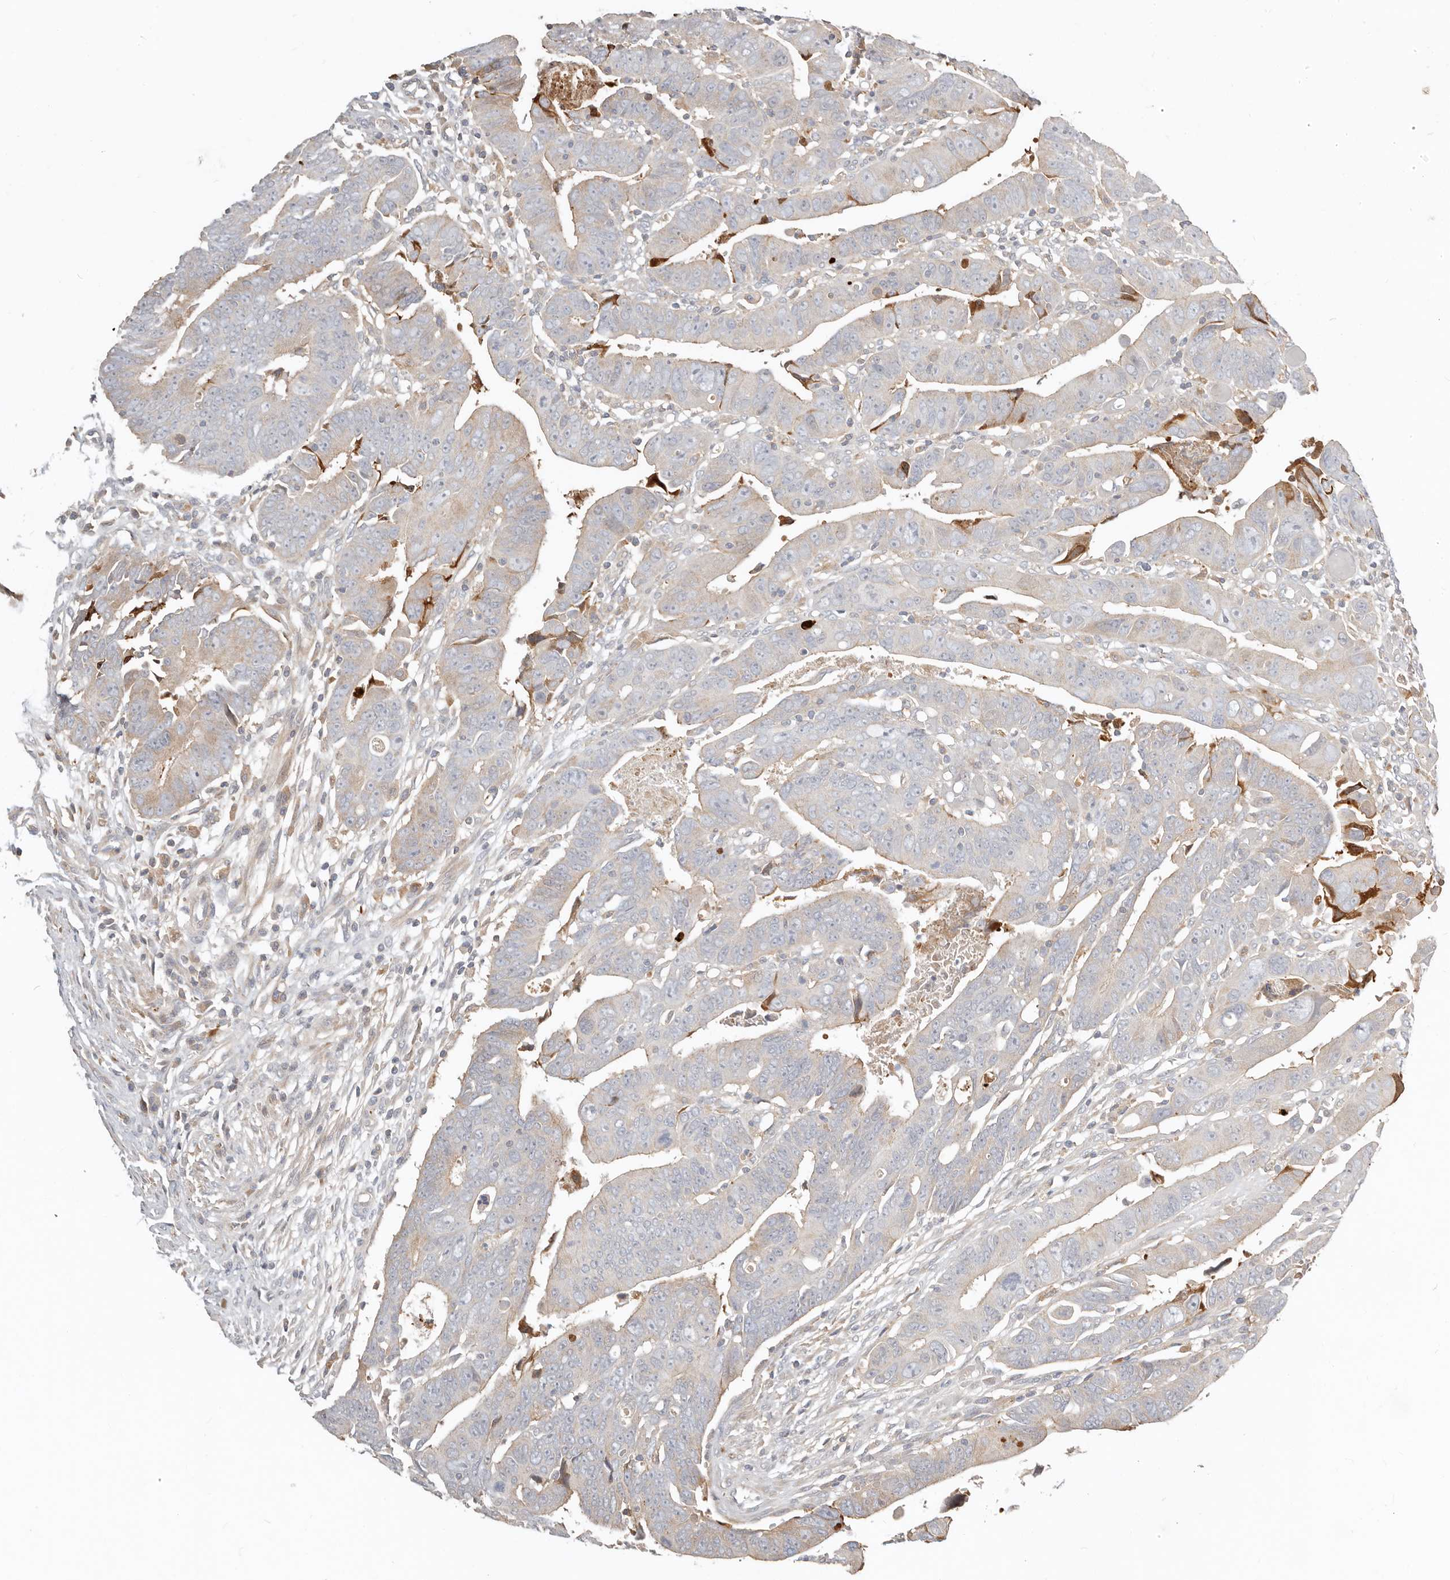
{"staining": {"intensity": "weak", "quantity": "<25%", "location": "cytoplasmic/membranous"}, "tissue": "colorectal cancer", "cell_type": "Tumor cells", "image_type": "cancer", "snomed": [{"axis": "morphology", "description": "Adenocarcinoma, NOS"}, {"axis": "topography", "description": "Rectum"}], "caption": "Immunohistochemistry (IHC) image of neoplastic tissue: human adenocarcinoma (colorectal) stained with DAB (3,3'-diaminobenzidine) shows no significant protein expression in tumor cells. (DAB immunohistochemistry (IHC) with hematoxylin counter stain).", "gene": "MTFR2", "patient": {"sex": "female", "age": 65}}